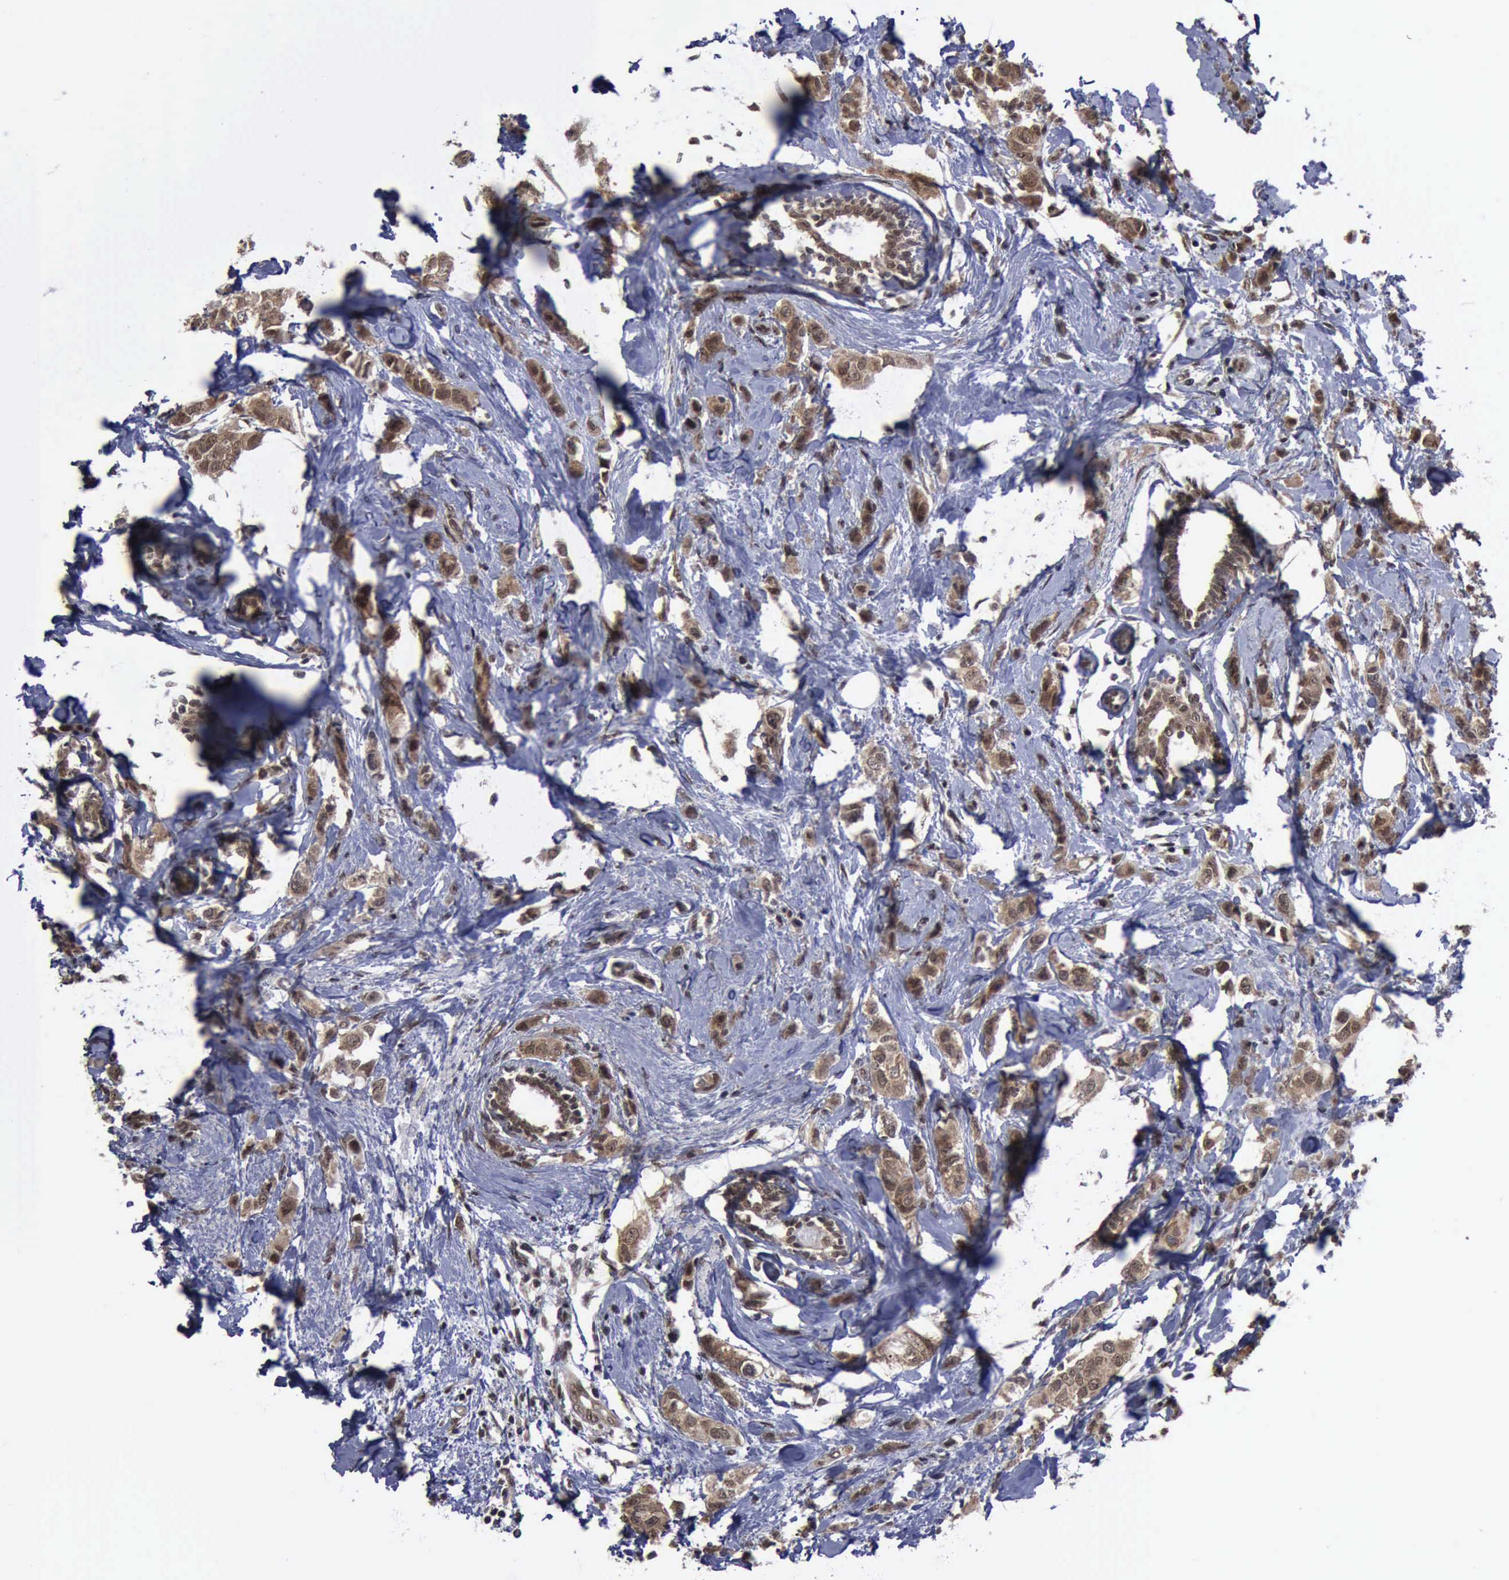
{"staining": {"intensity": "moderate", "quantity": ">75%", "location": "cytoplasmic/membranous,nuclear"}, "tissue": "breast cancer", "cell_type": "Tumor cells", "image_type": "cancer", "snomed": [{"axis": "morphology", "description": "Normal tissue, NOS"}, {"axis": "morphology", "description": "Duct carcinoma"}, {"axis": "topography", "description": "Breast"}], "caption": "Immunohistochemical staining of human breast intraductal carcinoma exhibits moderate cytoplasmic/membranous and nuclear protein expression in about >75% of tumor cells. The staining was performed using DAB (3,3'-diaminobenzidine) to visualize the protein expression in brown, while the nuclei were stained in blue with hematoxylin (Magnification: 20x).", "gene": "RTCB", "patient": {"sex": "female", "age": 50}}